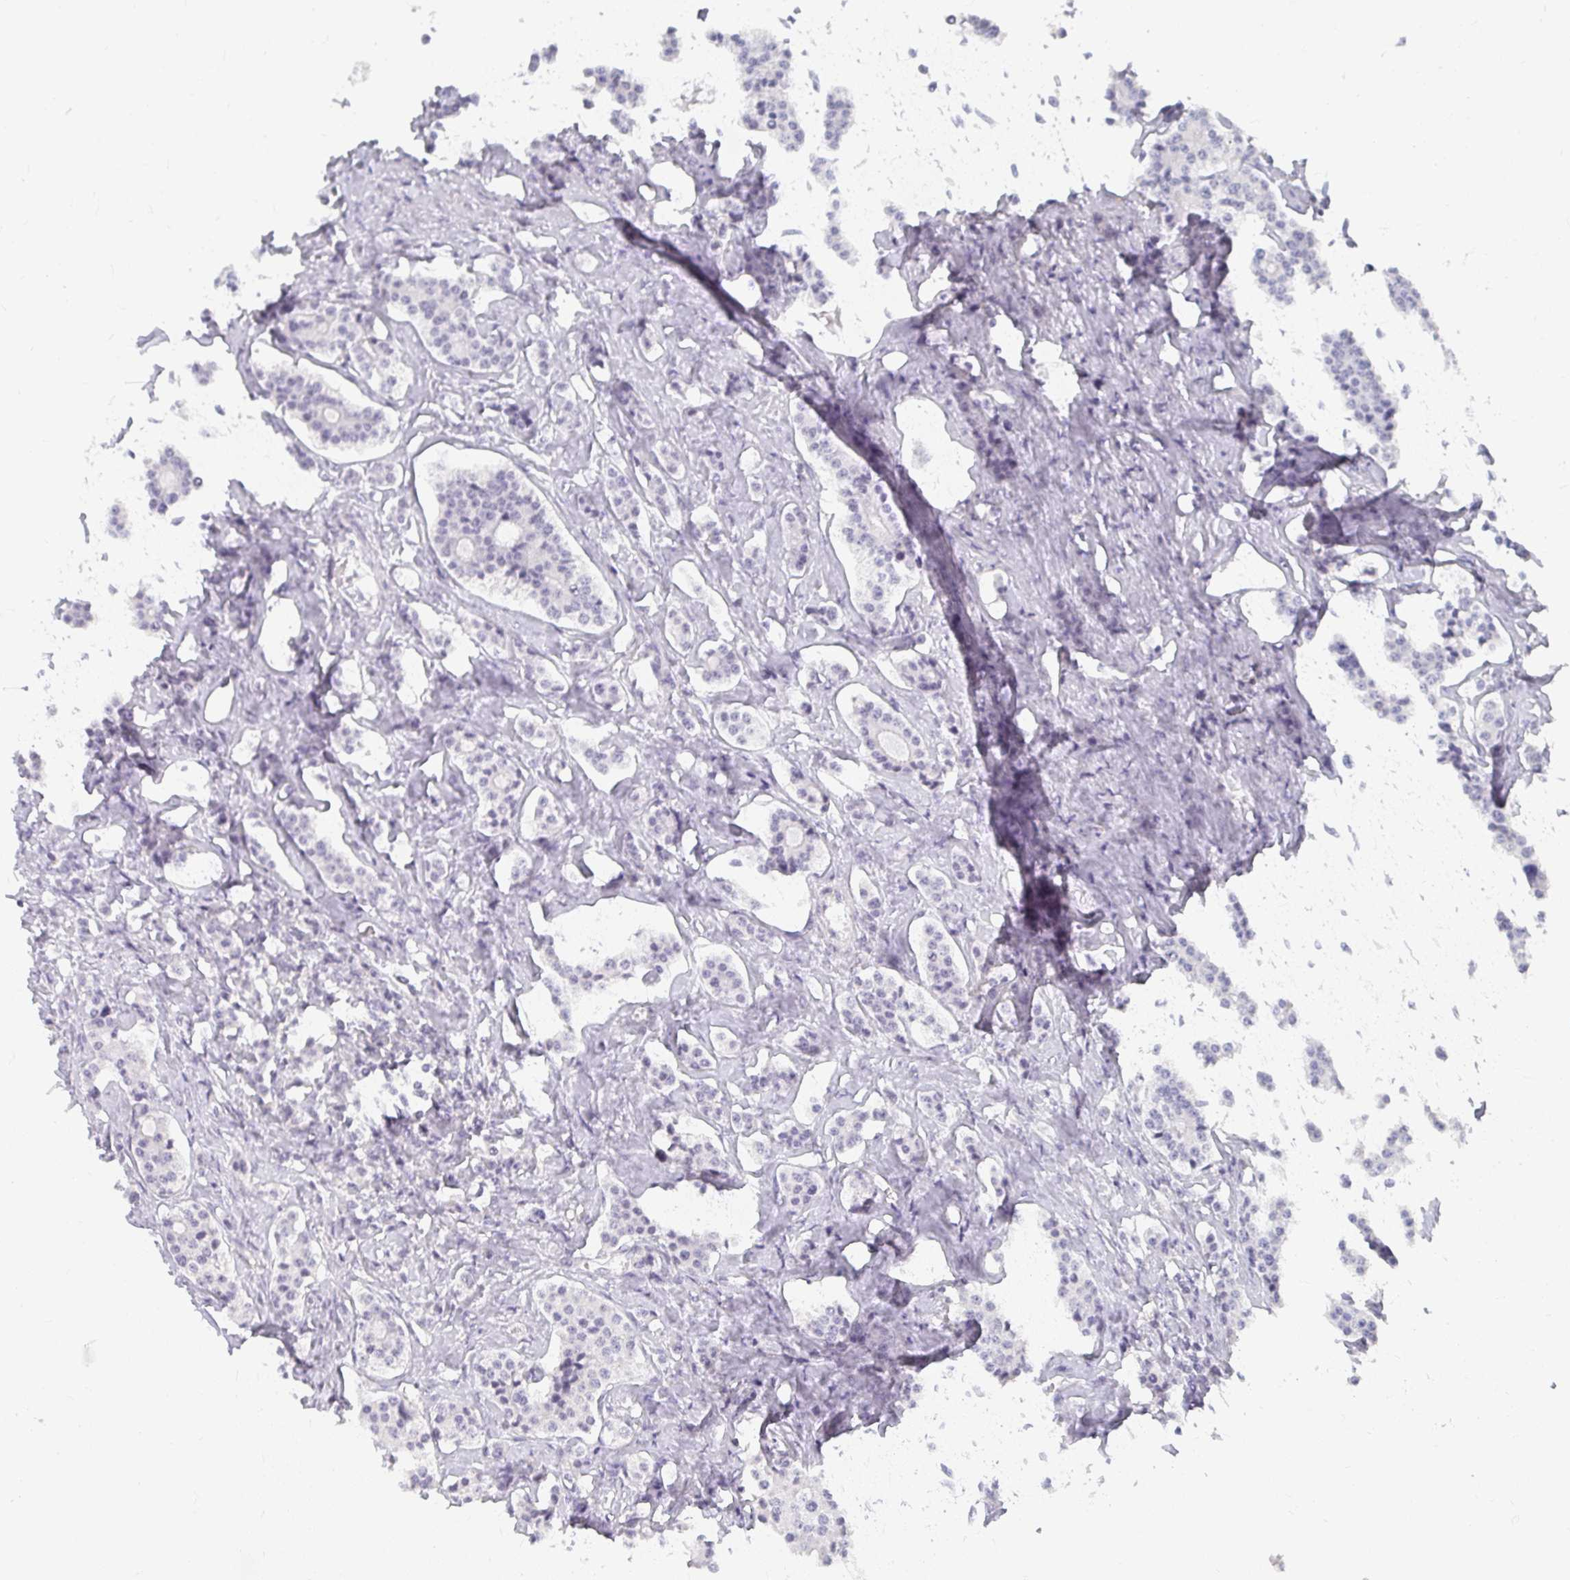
{"staining": {"intensity": "negative", "quantity": "none", "location": "none"}, "tissue": "carcinoid", "cell_type": "Tumor cells", "image_type": "cancer", "snomed": [{"axis": "morphology", "description": "Carcinoid, malignant, NOS"}, {"axis": "topography", "description": "Small intestine"}], "caption": "A high-resolution micrograph shows immunohistochemistry (IHC) staining of carcinoid, which demonstrates no significant staining in tumor cells.", "gene": "SYNCRIP", "patient": {"sex": "male", "age": 63}}